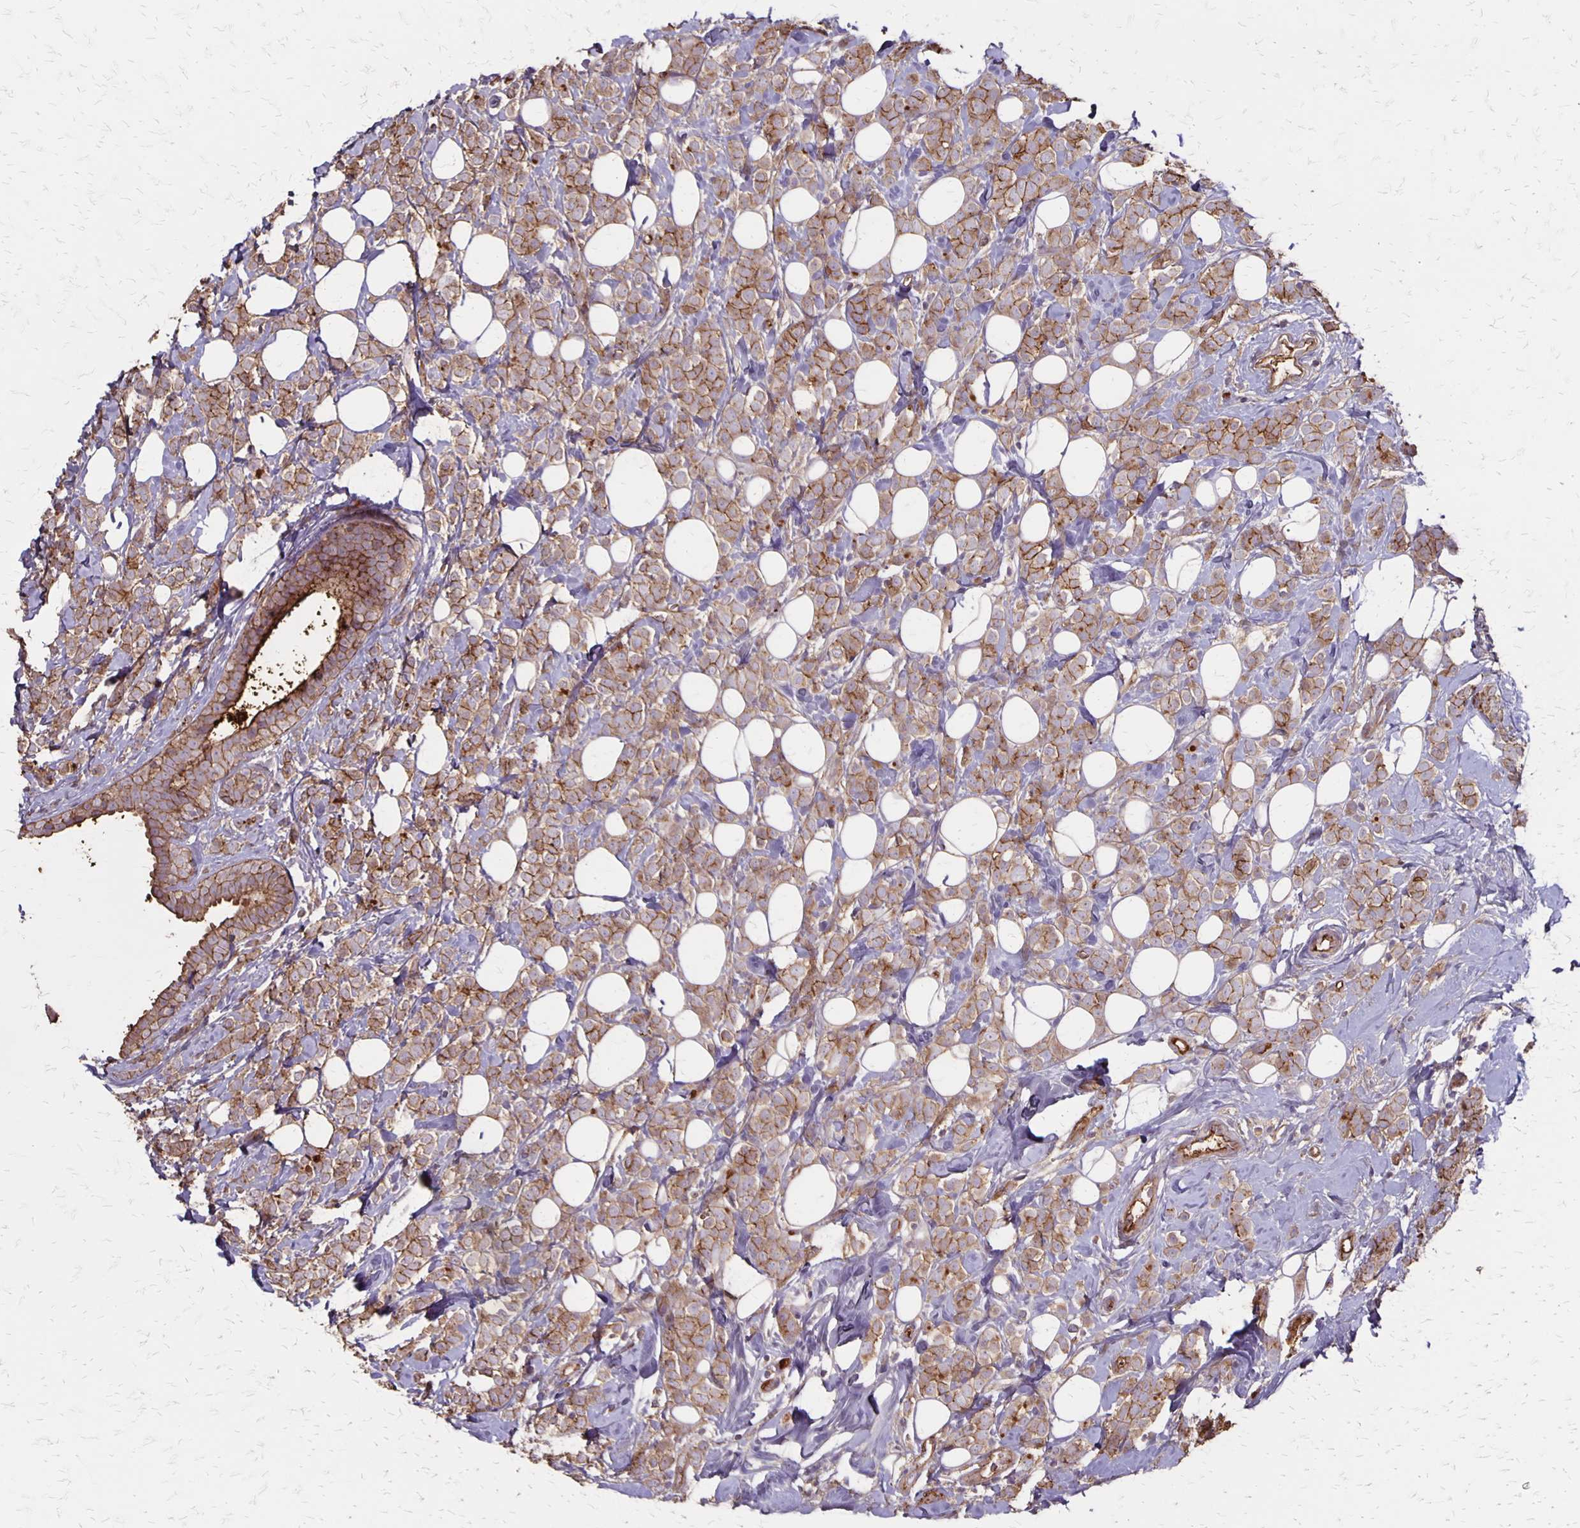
{"staining": {"intensity": "moderate", "quantity": ">75%", "location": "cytoplasmic/membranous"}, "tissue": "breast cancer", "cell_type": "Tumor cells", "image_type": "cancer", "snomed": [{"axis": "morphology", "description": "Lobular carcinoma"}, {"axis": "topography", "description": "Breast"}], "caption": "Human breast cancer stained with a brown dye demonstrates moderate cytoplasmic/membranous positive positivity in about >75% of tumor cells.", "gene": "PROM2", "patient": {"sex": "female", "age": 49}}